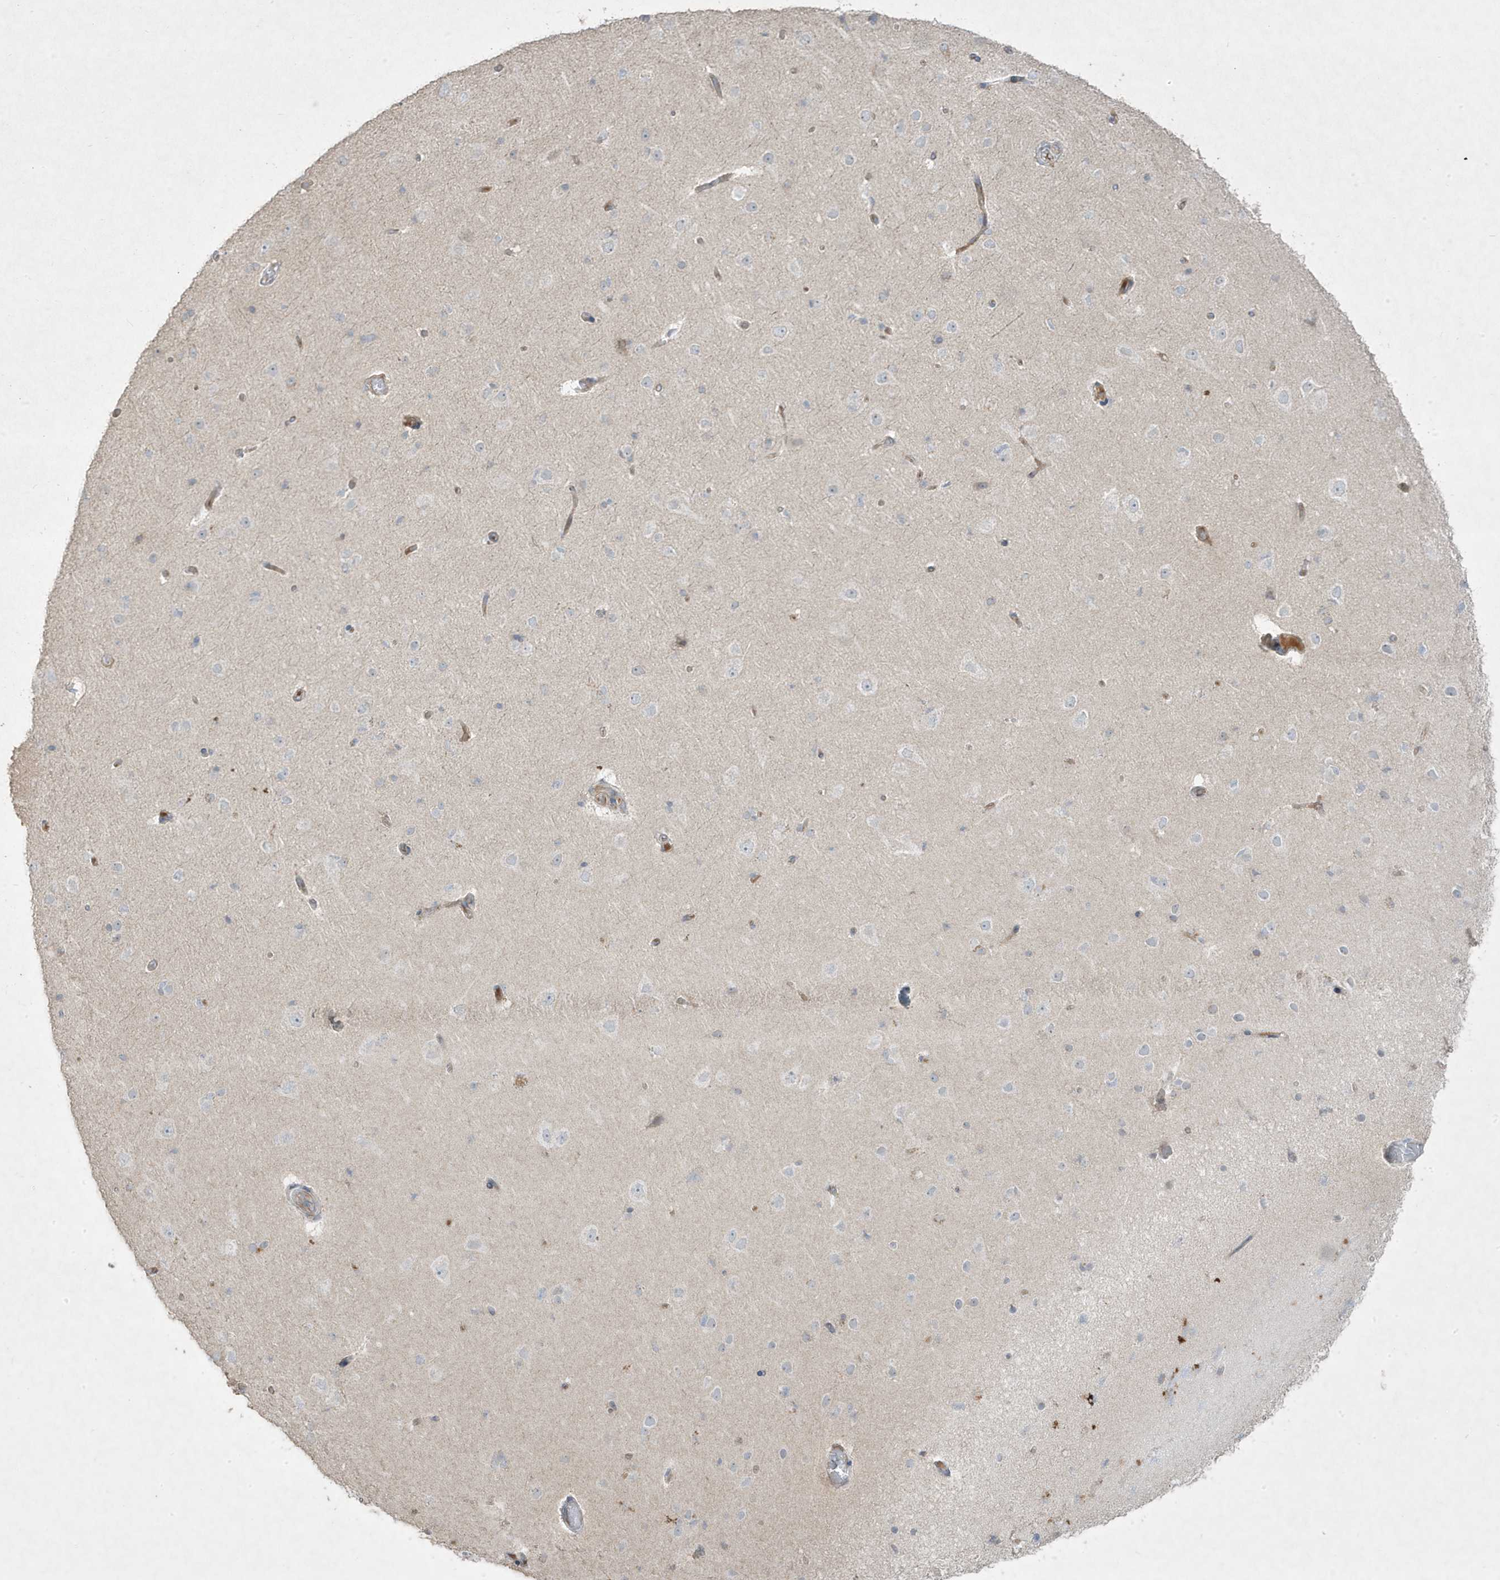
{"staining": {"intensity": "negative", "quantity": "none", "location": "none"}, "tissue": "cerebral cortex", "cell_type": "Endothelial cells", "image_type": "normal", "snomed": [{"axis": "morphology", "description": "Normal tissue, NOS"}, {"axis": "topography", "description": "Cerebral cortex"}], "caption": "Cerebral cortex stained for a protein using immunohistochemistry (IHC) reveals no staining endothelial cells.", "gene": "RGL4", "patient": {"sex": "male", "age": 34}}